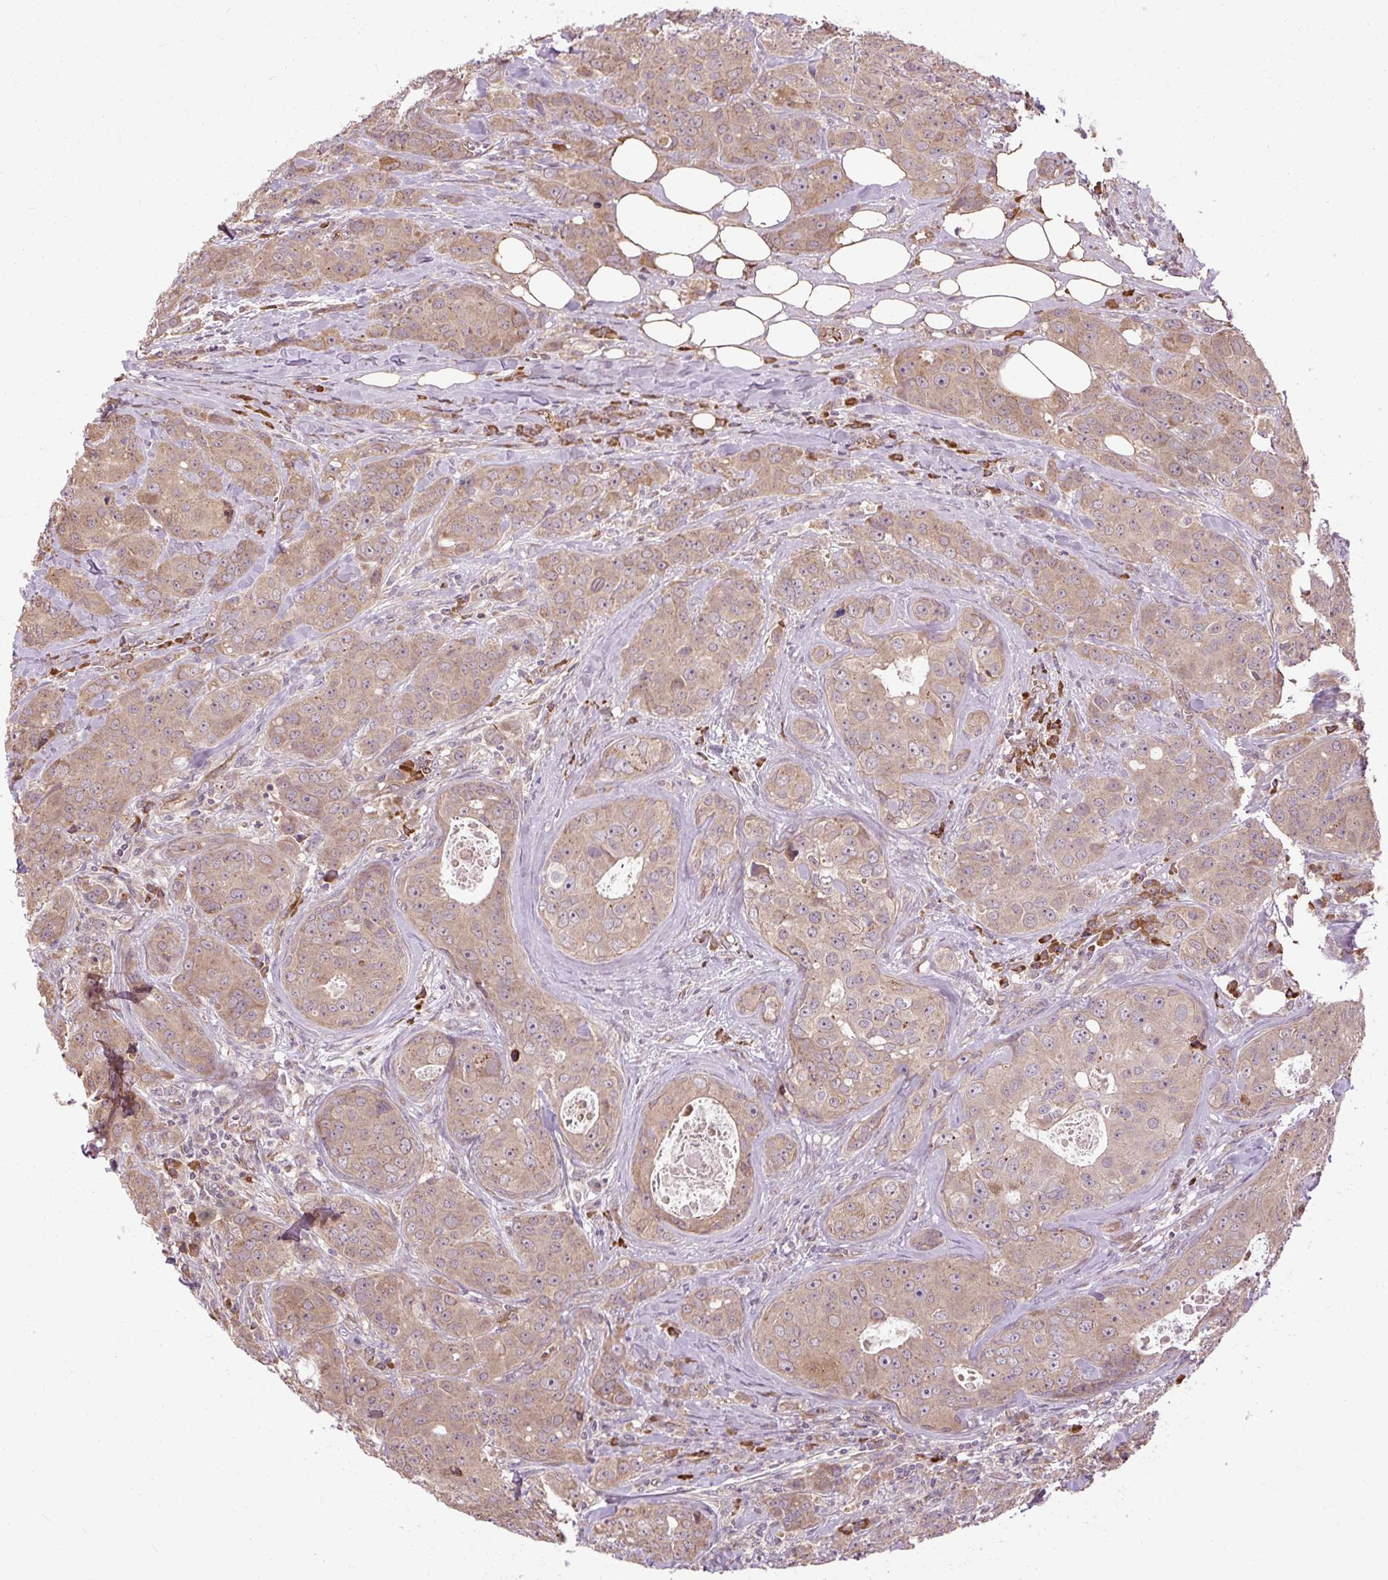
{"staining": {"intensity": "moderate", "quantity": ">75%", "location": "cytoplasmic/membranous"}, "tissue": "breast cancer", "cell_type": "Tumor cells", "image_type": "cancer", "snomed": [{"axis": "morphology", "description": "Duct carcinoma"}, {"axis": "topography", "description": "Breast"}], "caption": "Breast cancer stained with a brown dye exhibits moderate cytoplasmic/membranous positive staining in about >75% of tumor cells.", "gene": "FLRT1", "patient": {"sex": "female", "age": 43}}